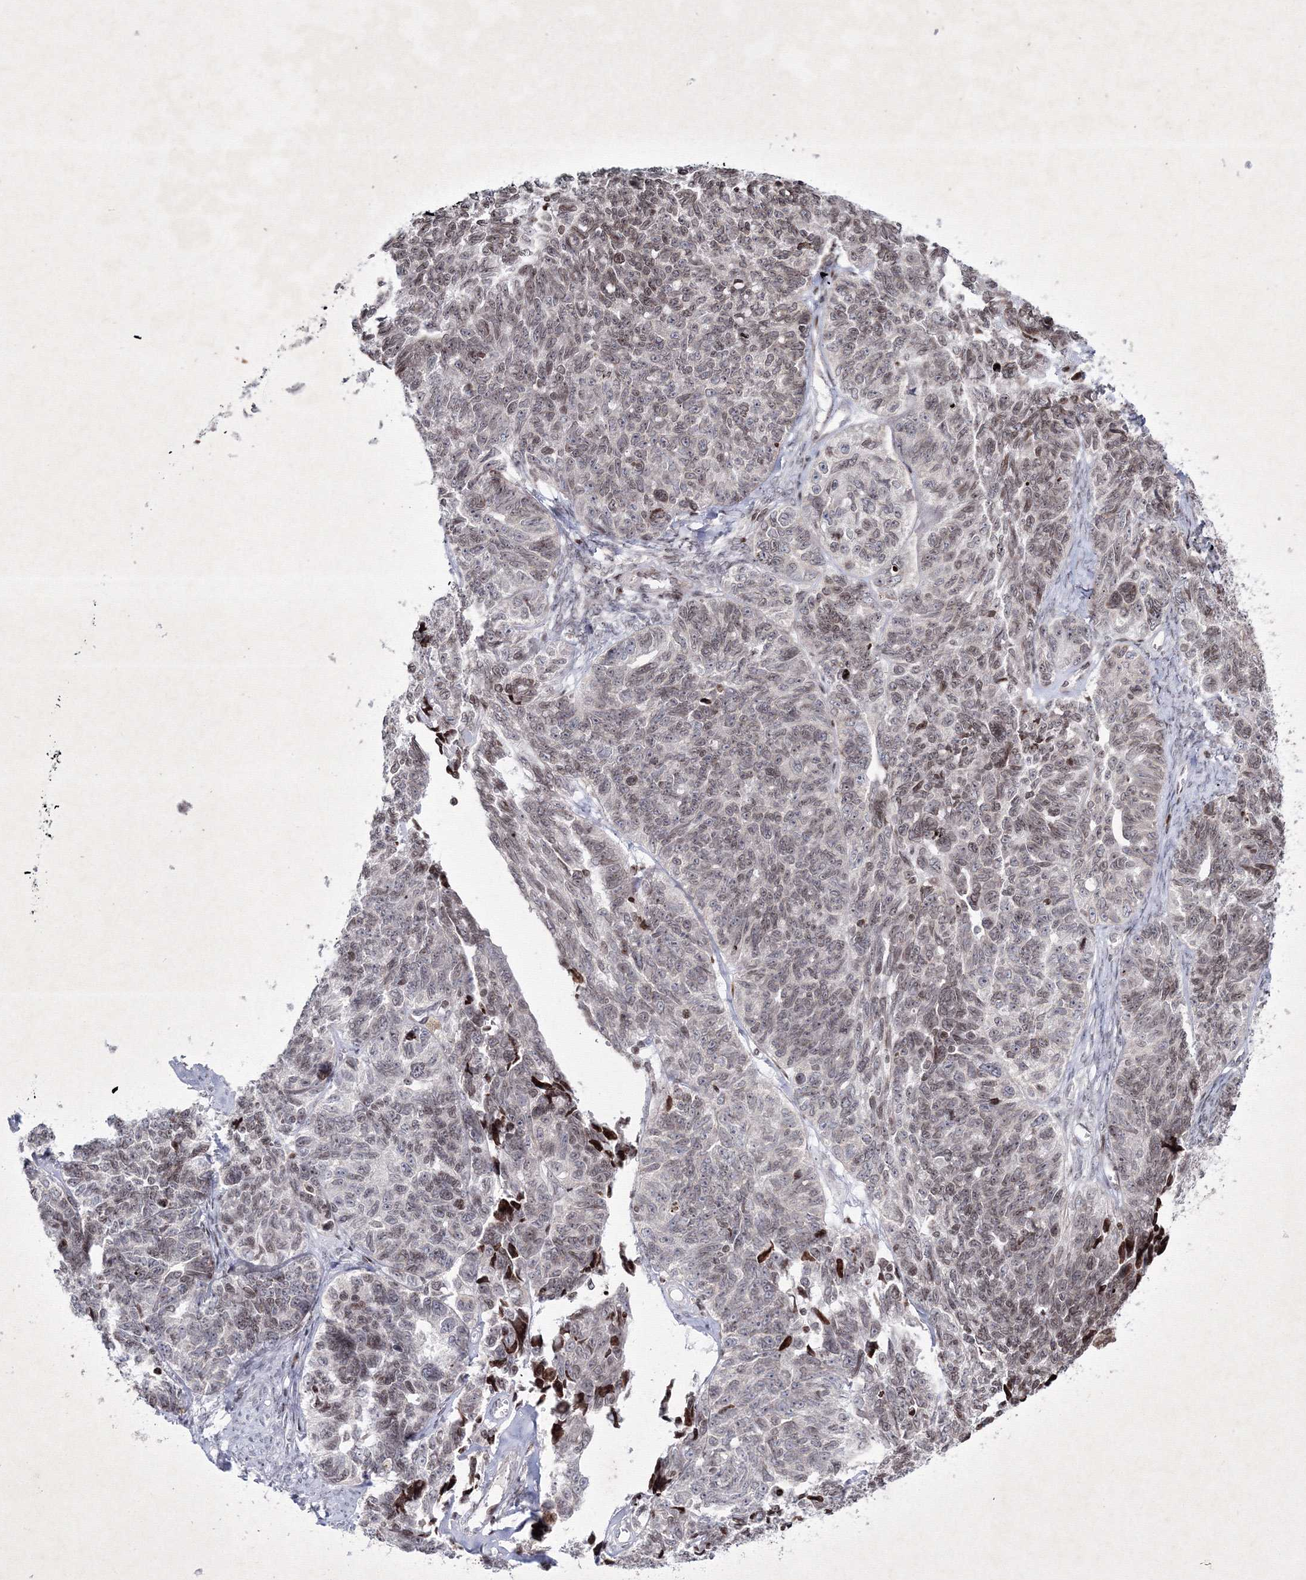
{"staining": {"intensity": "moderate", "quantity": "25%-75%", "location": "nuclear"}, "tissue": "ovarian cancer", "cell_type": "Tumor cells", "image_type": "cancer", "snomed": [{"axis": "morphology", "description": "Cystadenocarcinoma, serous, NOS"}, {"axis": "topography", "description": "Ovary"}], "caption": "This image exhibits immunohistochemistry staining of human ovarian serous cystadenocarcinoma, with medium moderate nuclear positivity in about 25%-75% of tumor cells.", "gene": "SMIM29", "patient": {"sex": "female", "age": 79}}